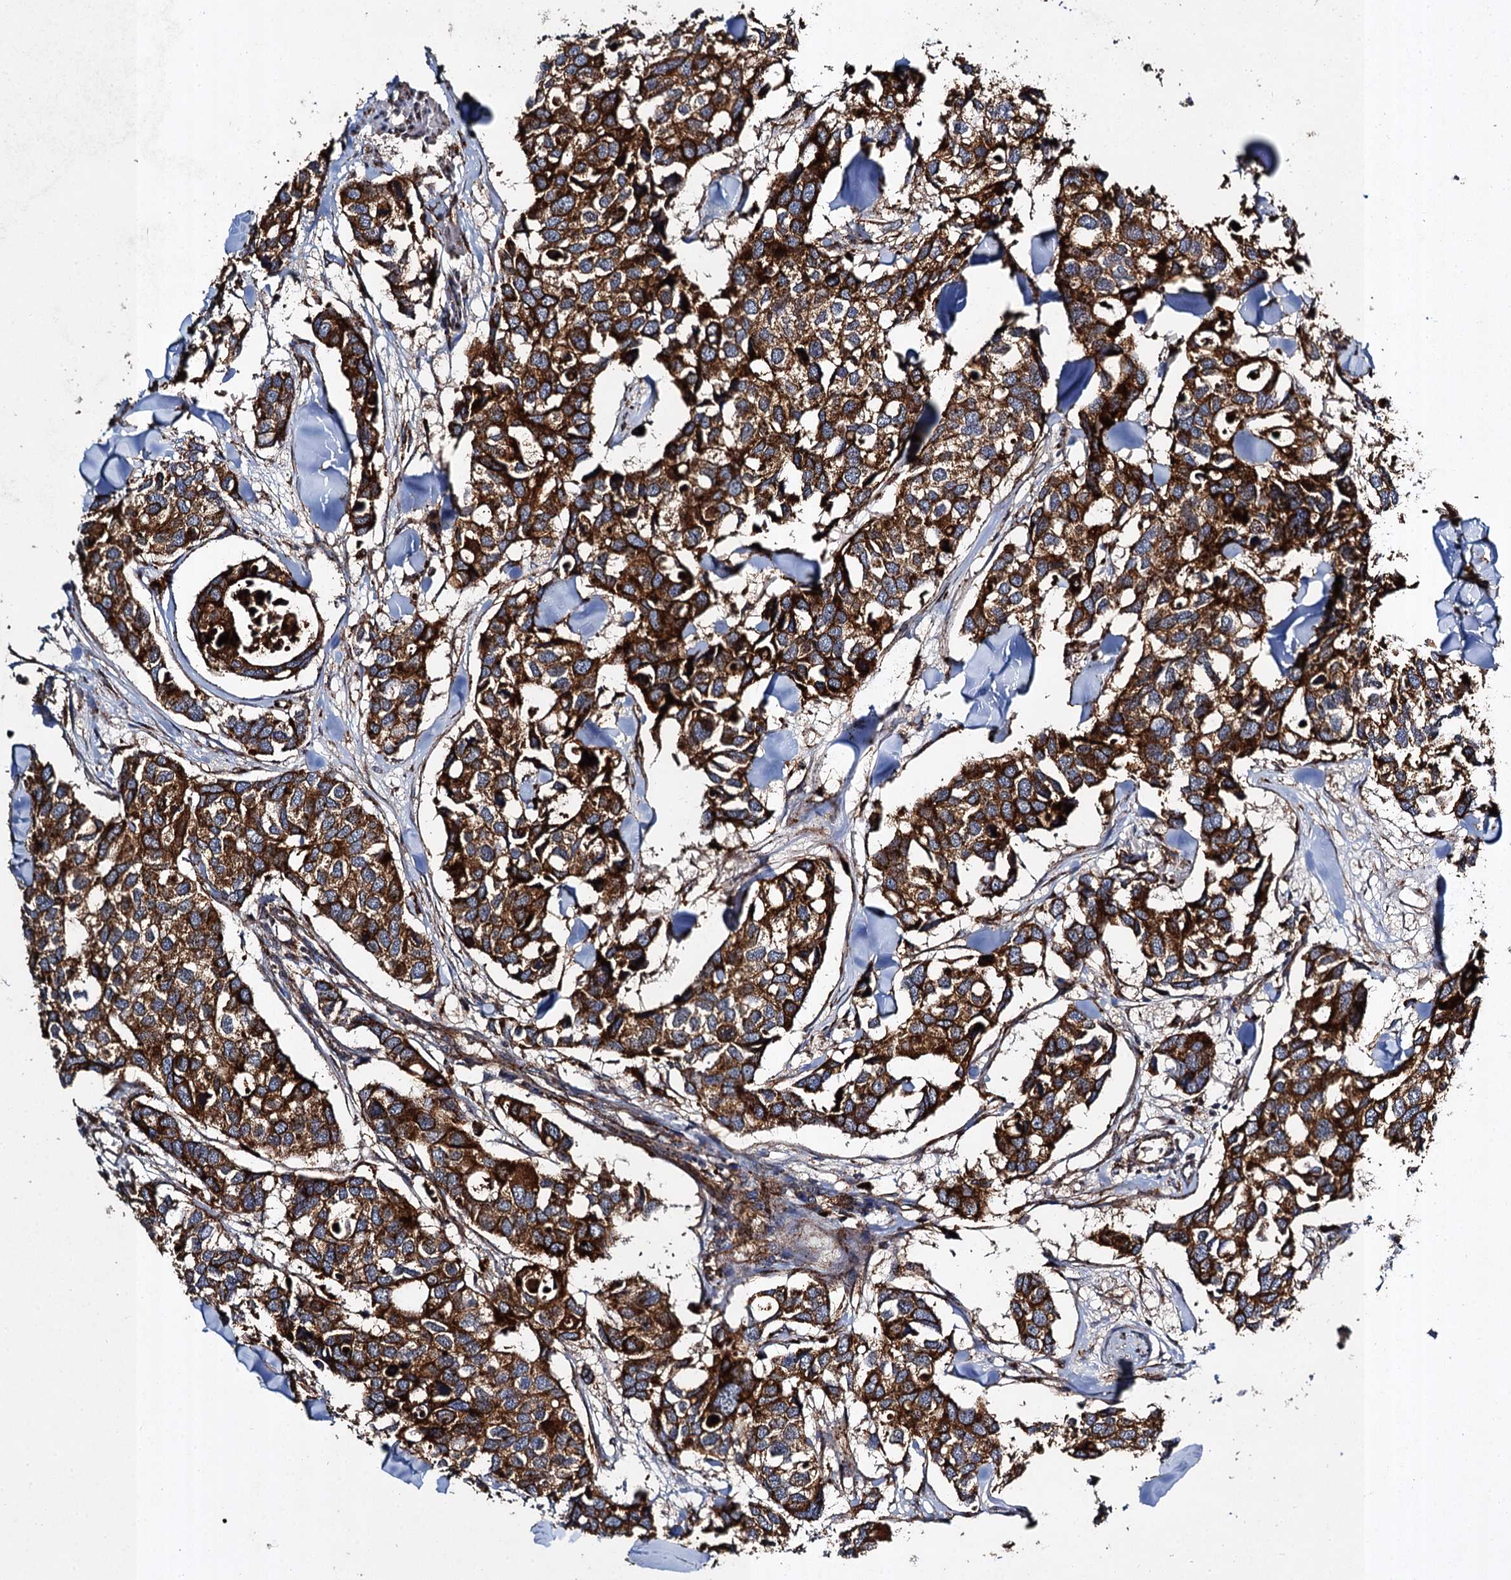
{"staining": {"intensity": "strong", "quantity": ">75%", "location": "cytoplasmic/membranous"}, "tissue": "breast cancer", "cell_type": "Tumor cells", "image_type": "cancer", "snomed": [{"axis": "morphology", "description": "Duct carcinoma"}, {"axis": "topography", "description": "Breast"}], "caption": "DAB immunohistochemical staining of breast cancer demonstrates strong cytoplasmic/membranous protein expression in about >75% of tumor cells.", "gene": "GBA1", "patient": {"sex": "female", "age": 83}}